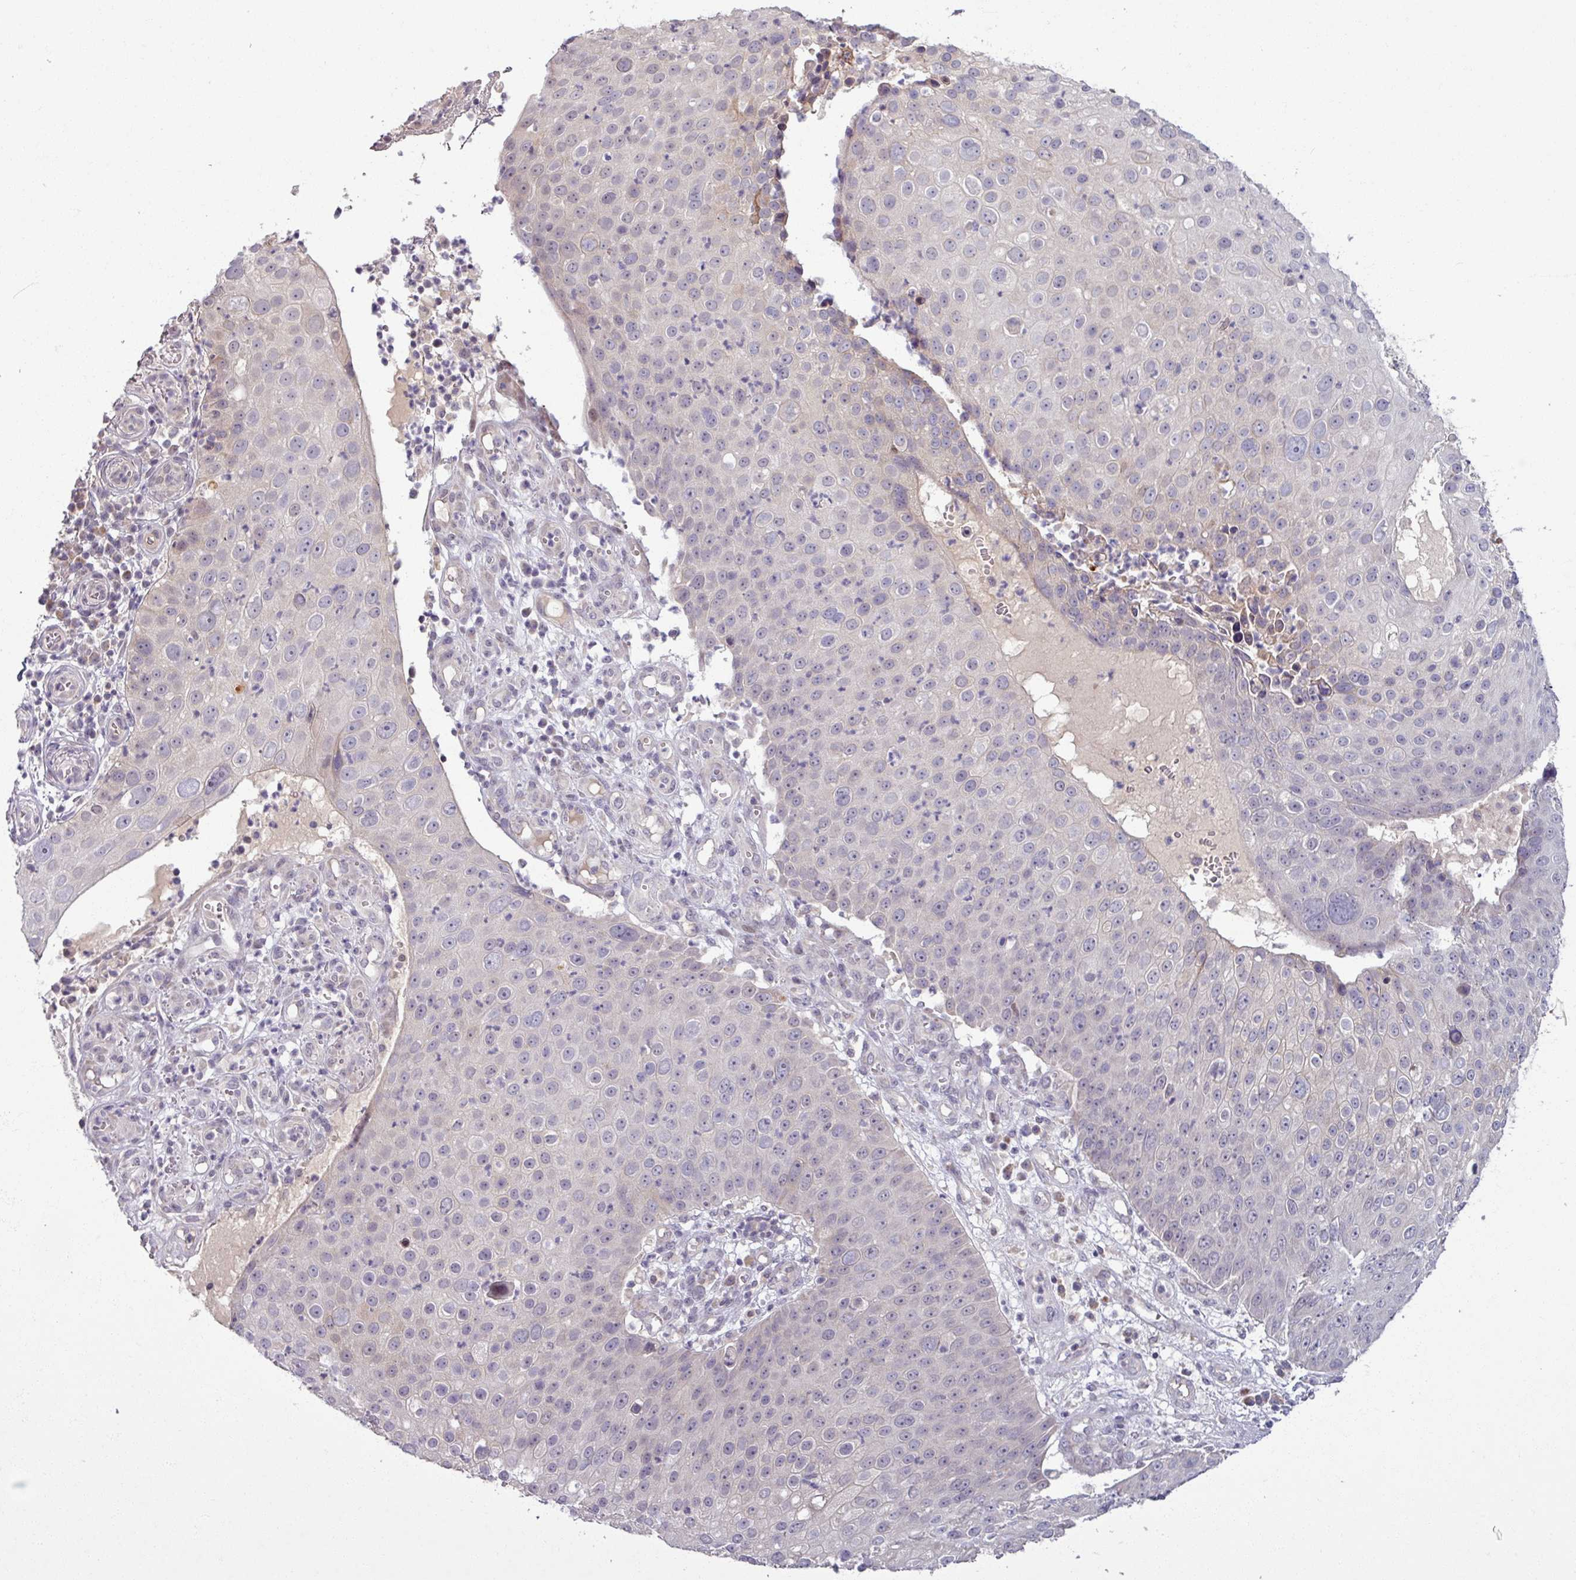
{"staining": {"intensity": "negative", "quantity": "none", "location": "none"}, "tissue": "skin cancer", "cell_type": "Tumor cells", "image_type": "cancer", "snomed": [{"axis": "morphology", "description": "Squamous cell carcinoma, NOS"}, {"axis": "topography", "description": "Skin"}], "caption": "The IHC image has no significant staining in tumor cells of skin cancer (squamous cell carcinoma) tissue.", "gene": "OGFOD3", "patient": {"sex": "male", "age": 71}}